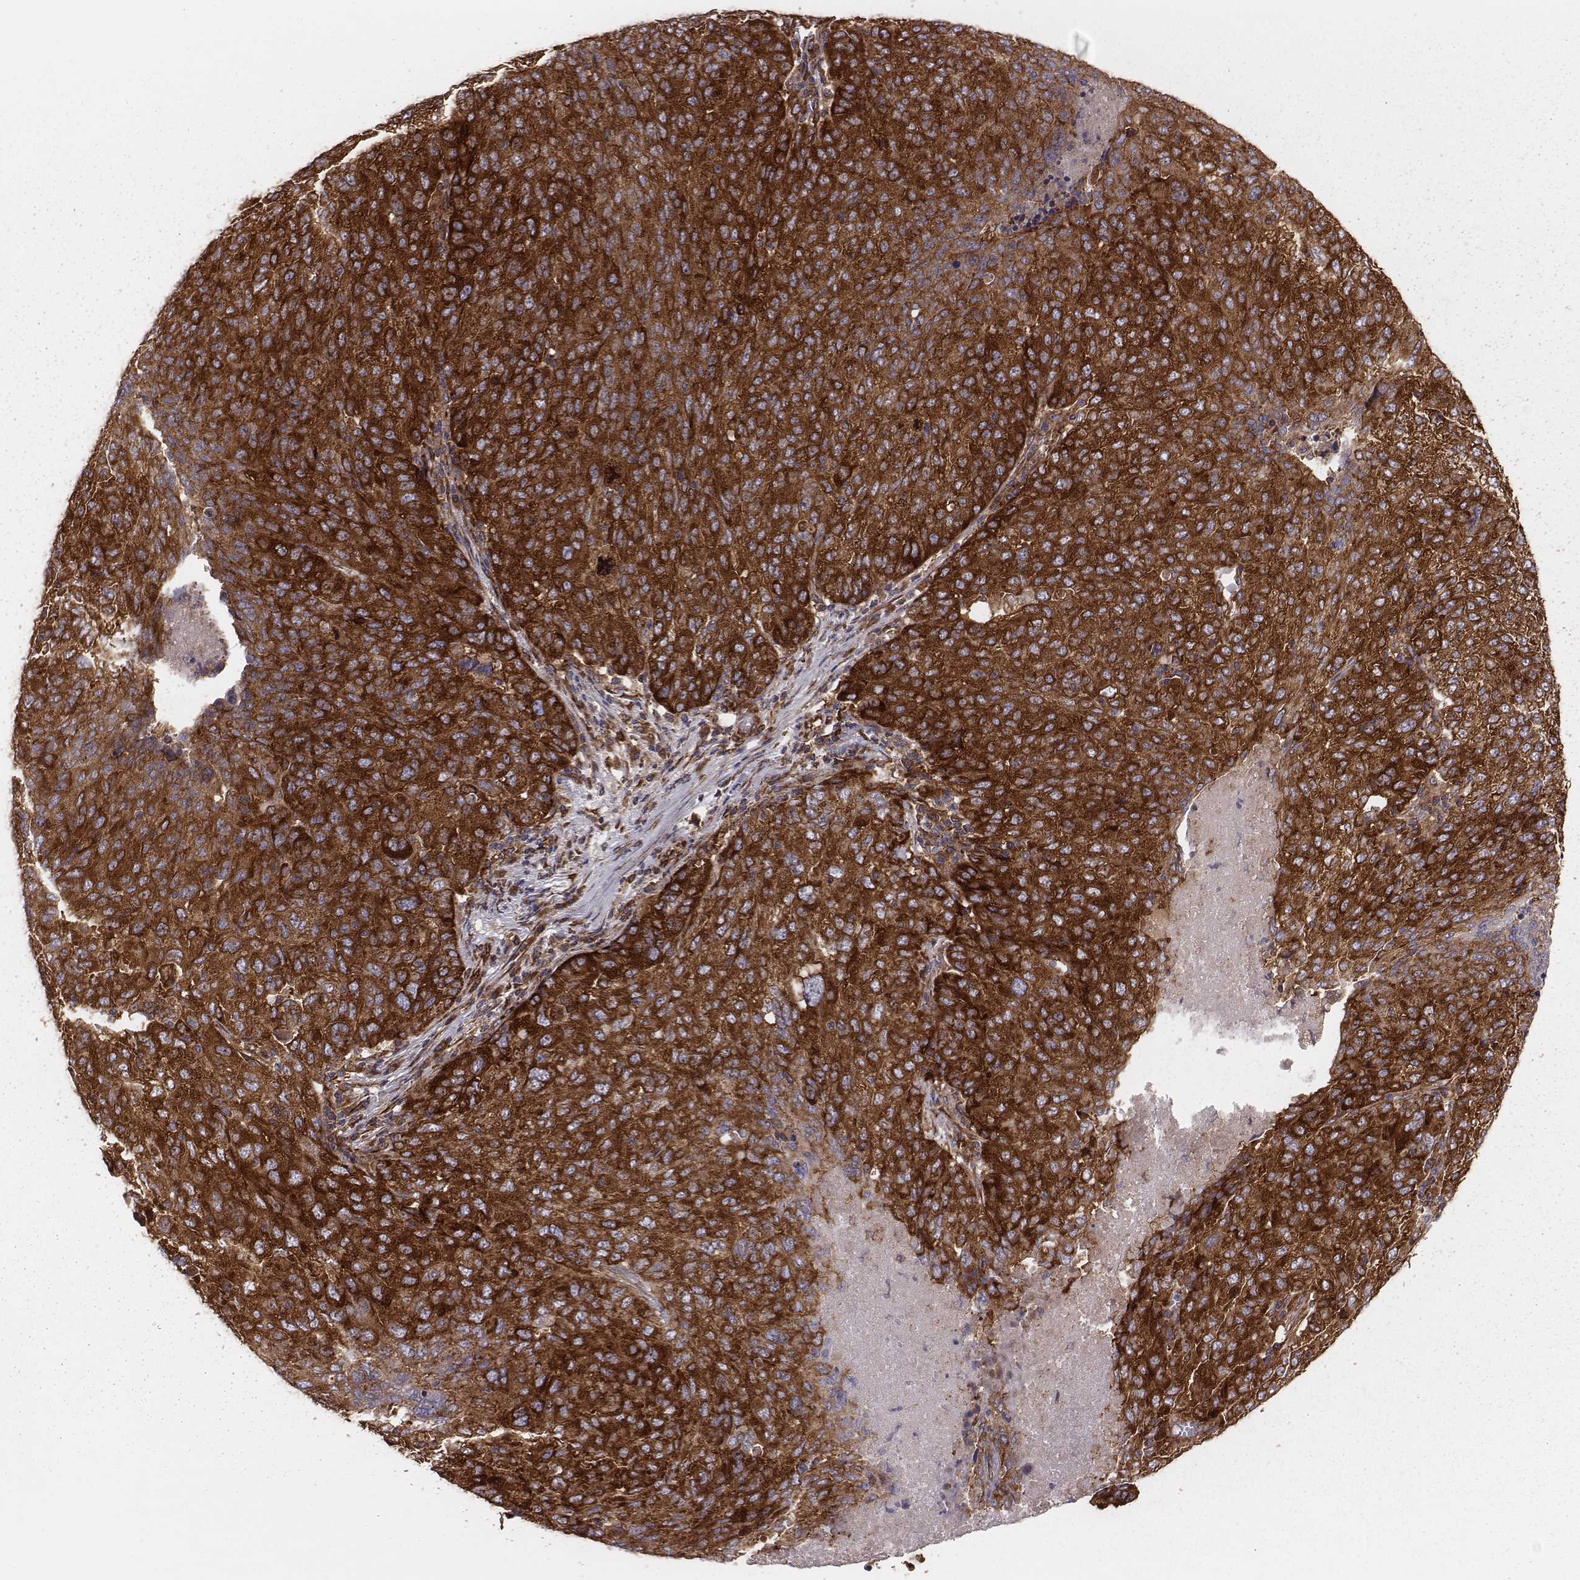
{"staining": {"intensity": "strong", "quantity": ">75%", "location": "cytoplasmic/membranous"}, "tissue": "ovarian cancer", "cell_type": "Tumor cells", "image_type": "cancer", "snomed": [{"axis": "morphology", "description": "Carcinoma, endometroid"}, {"axis": "topography", "description": "Ovary"}], "caption": "Tumor cells exhibit strong cytoplasmic/membranous positivity in about >75% of cells in endometroid carcinoma (ovarian).", "gene": "TXLNA", "patient": {"sex": "female", "age": 58}}